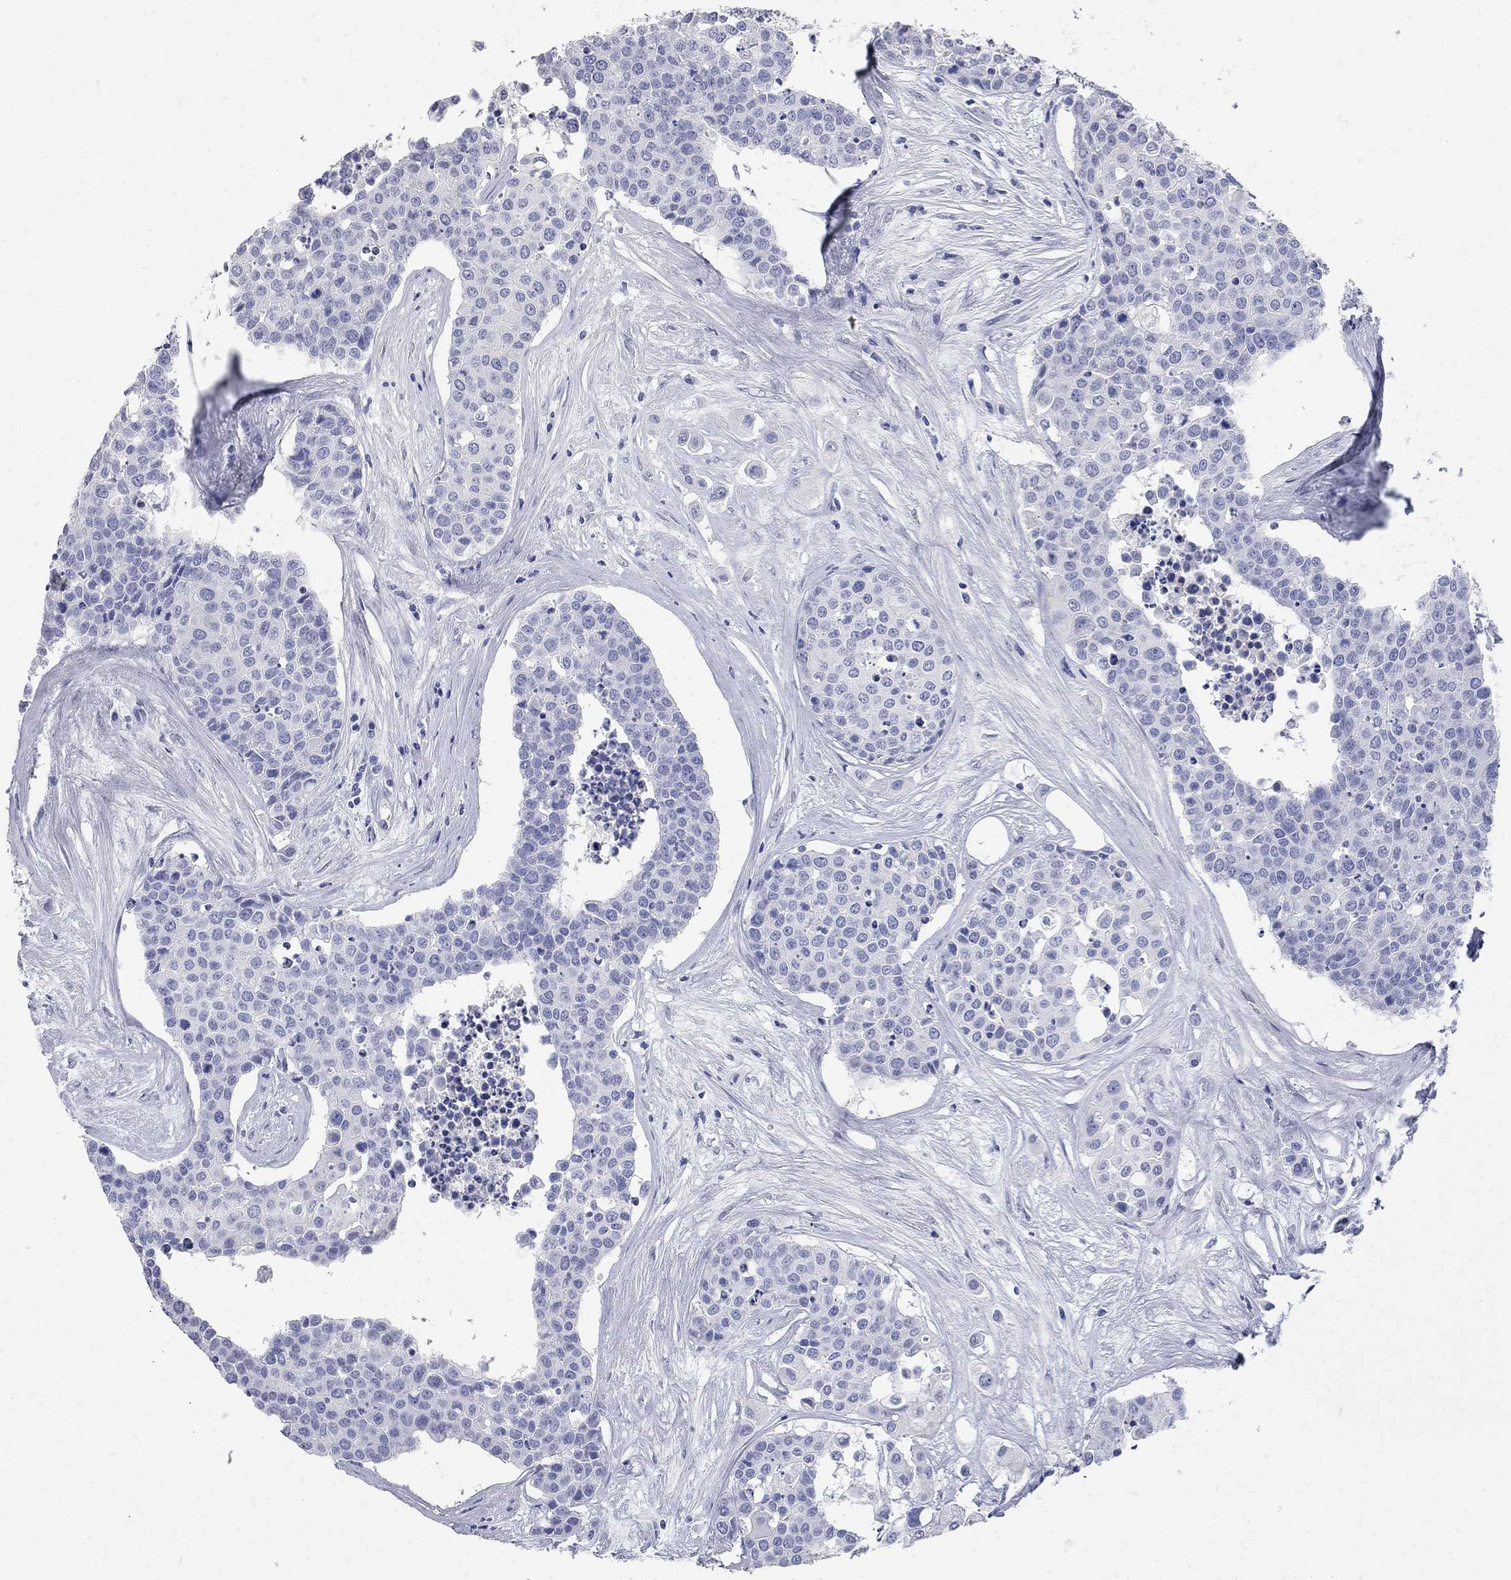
{"staining": {"intensity": "negative", "quantity": "none", "location": "none"}, "tissue": "carcinoid", "cell_type": "Tumor cells", "image_type": "cancer", "snomed": [{"axis": "morphology", "description": "Carcinoid, malignant, NOS"}, {"axis": "topography", "description": "Colon"}], "caption": "A micrograph of human malignant carcinoid is negative for staining in tumor cells.", "gene": "BPIFB1", "patient": {"sex": "male", "age": 81}}